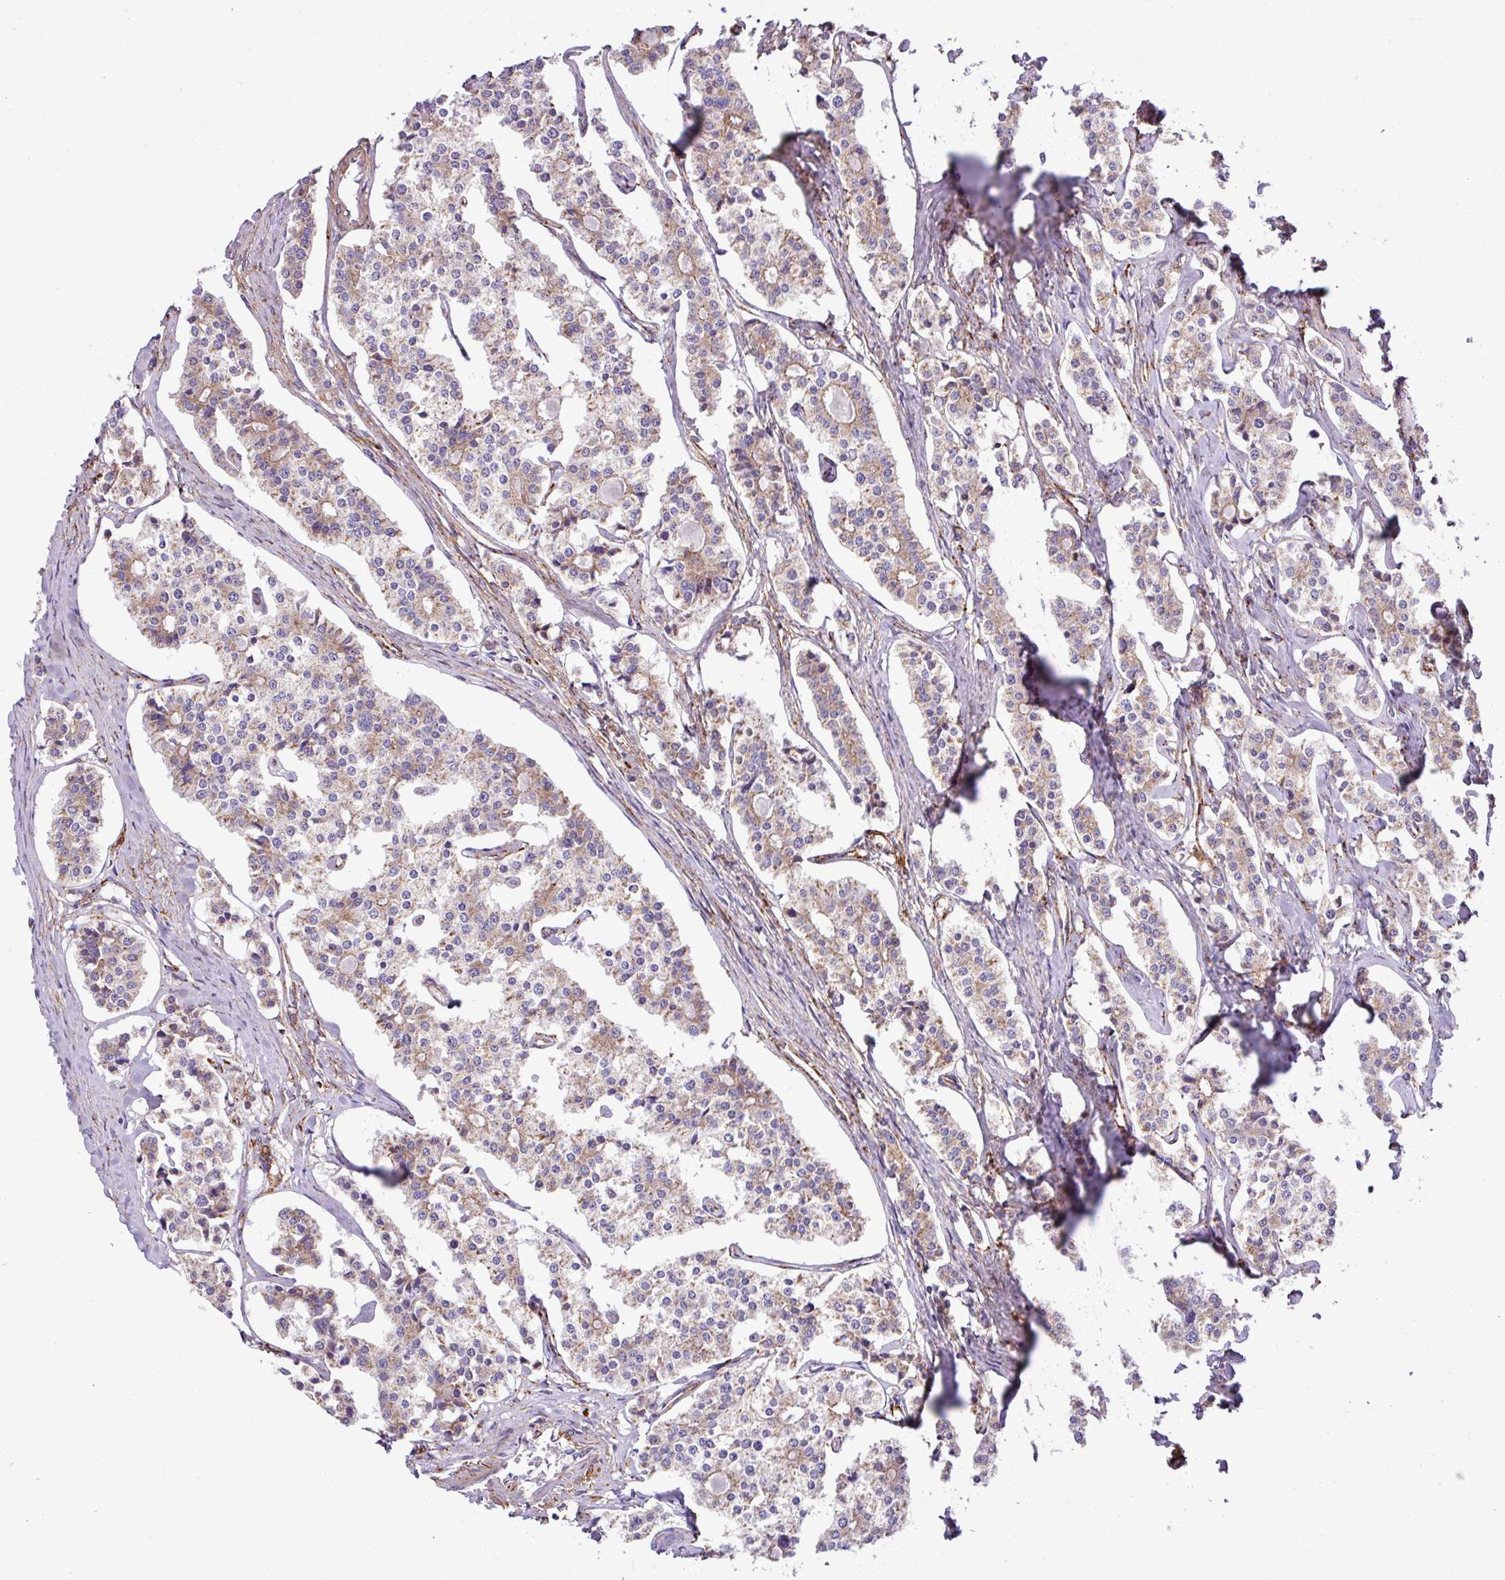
{"staining": {"intensity": "weak", "quantity": "25%-75%", "location": "cytoplasmic/membranous"}, "tissue": "carcinoid", "cell_type": "Tumor cells", "image_type": "cancer", "snomed": [{"axis": "morphology", "description": "Carcinoid, malignant, NOS"}, {"axis": "topography", "description": "Small intestine"}], "caption": "About 25%-75% of tumor cells in malignant carcinoid exhibit weak cytoplasmic/membranous protein staining as visualized by brown immunohistochemical staining.", "gene": "FAM47E", "patient": {"sex": "male", "age": 63}}